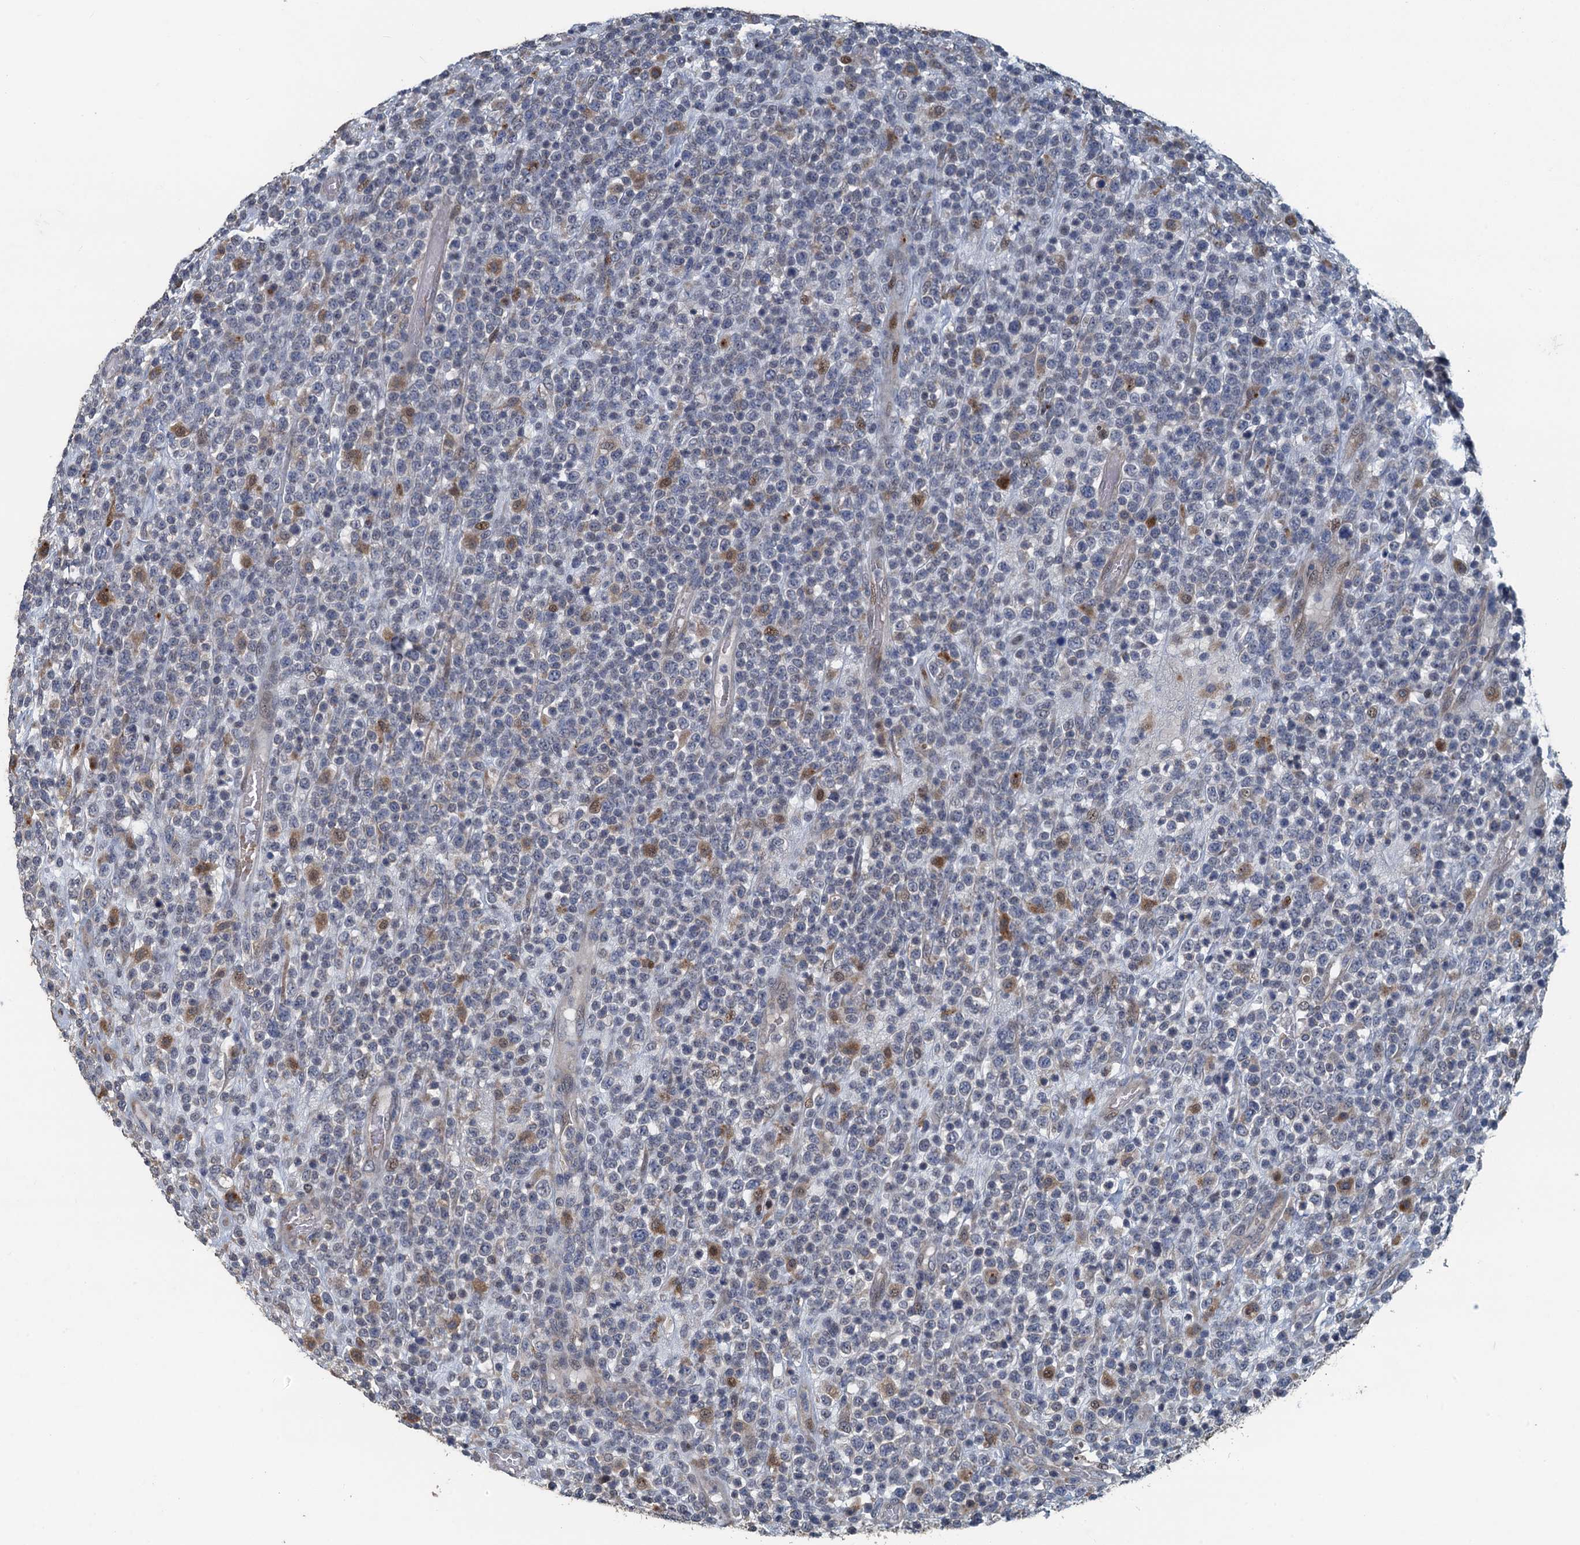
{"staining": {"intensity": "negative", "quantity": "none", "location": "none"}, "tissue": "lymphoma", "cell_type": "Tumor cells", "image_type": "cancer", "snomed": [{"axis": "morphology", "description": "Malignant lymphoma, non-Hodgkin's type, High grade"}, {"axis": "topography", "description": "Colon"}], "caption": "High power microscopy histopathology image of an immunohistochemistry micrograph of high-grade malignant lymphoma, non-Hodgkin's type, revealing no significant expression in tumor cells. (Stains: DAB (3,3'-diaminobenzidine) immunohistochemistry (IHC) with hematoxylin counter stain, Microscopy: brightfield microscopy at high magnification).", "gene": "AGRN", "patient": {"sex": "female", "age": 53}}